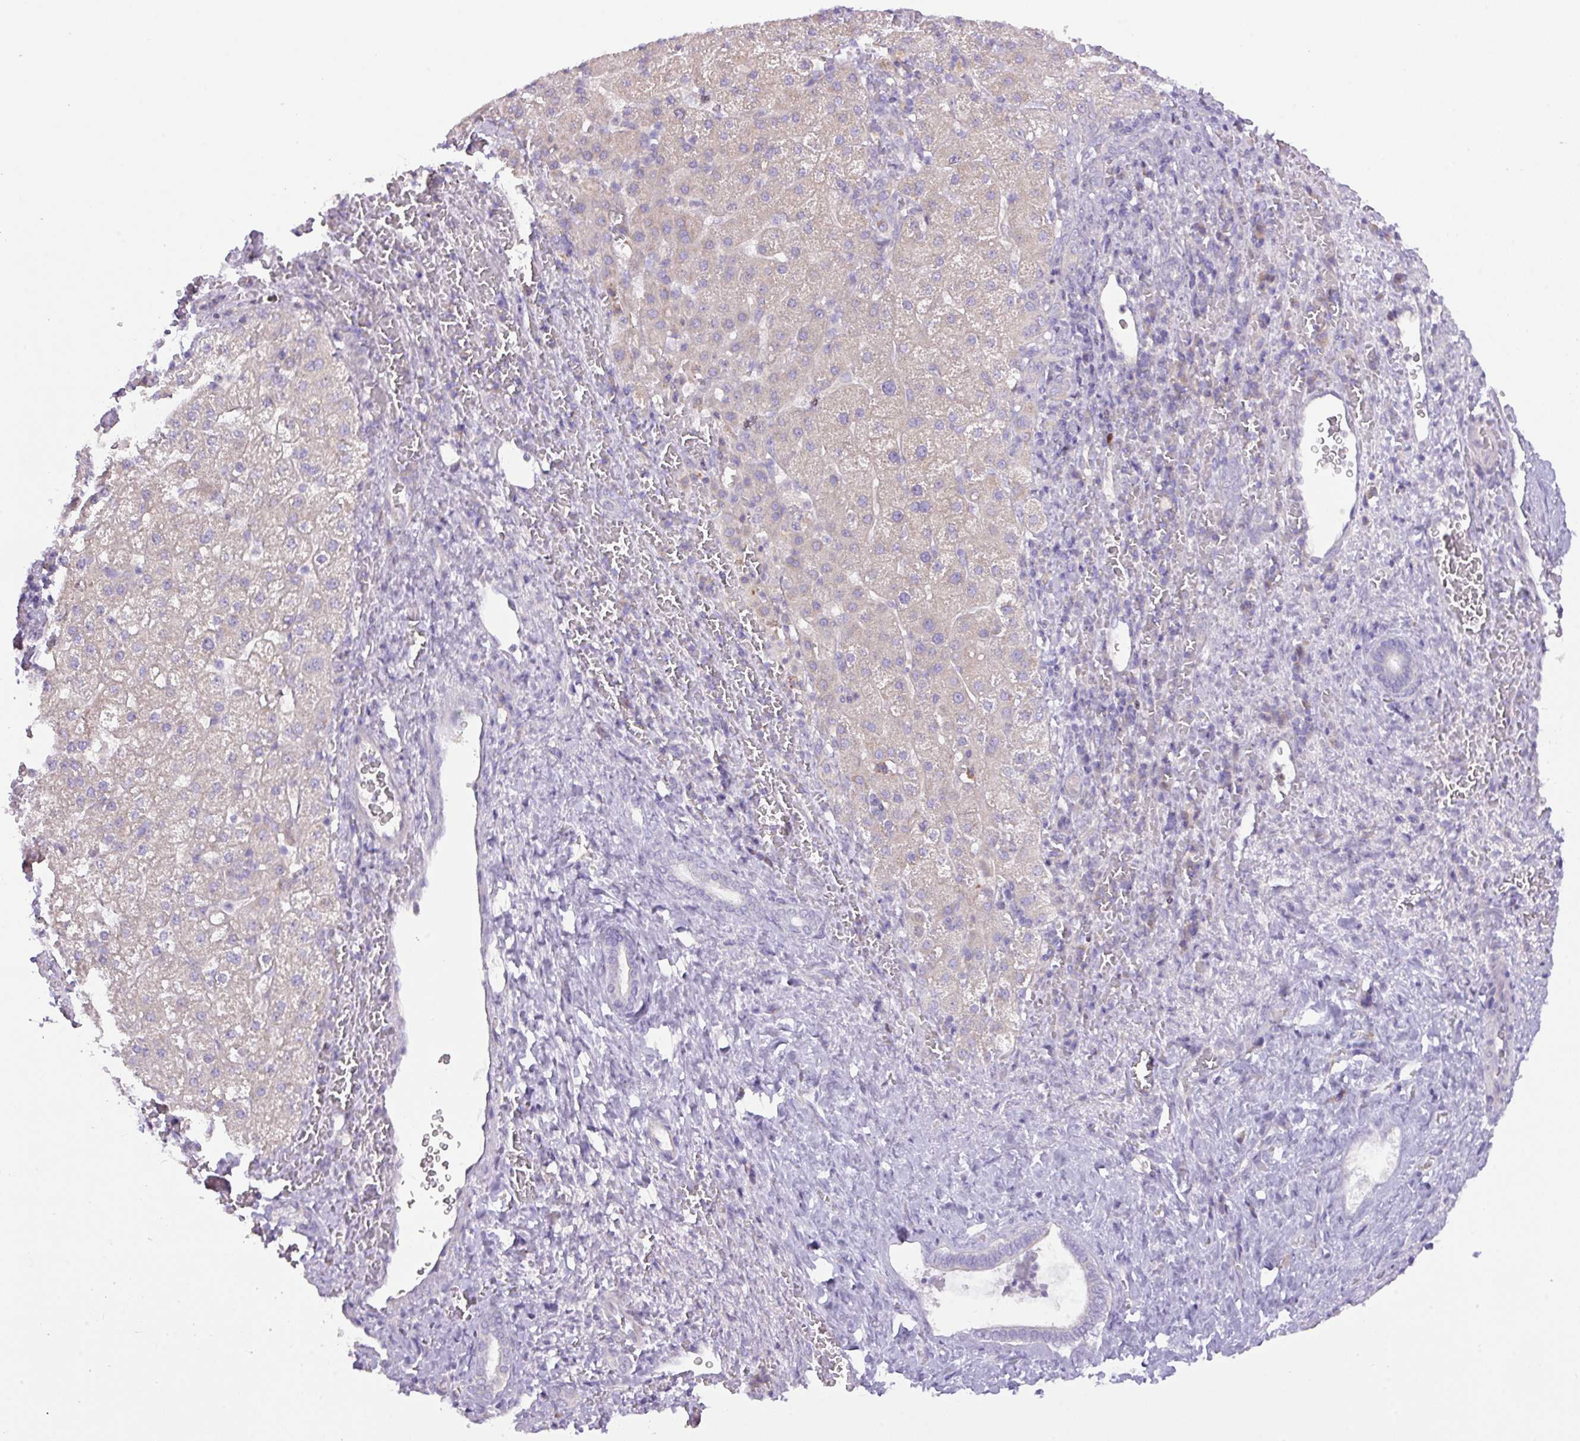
{"staining": {"intensity": "weak", "quantity": "<25%", "location": "cytoplasmic/membranous"}, "tissue": "liver cancer", "cell_type": "Tumor cells", "image_type": "cancer", "snomed": [{"axis": "morphology", "description": "Carcinoma, Hepatocellular, NOS"}, {"axis": "topography", "description": "Liver"}], "caption": "Liver cancer was stained to show a protein in brown. There is no significant staining in tumor cells. (Brightfield microscopy of DAB (3,3'-diaminobenzidine) IHC at high magnification).", "gene": "ZNF394", "patient": {"sex": "male", "age": 57}}